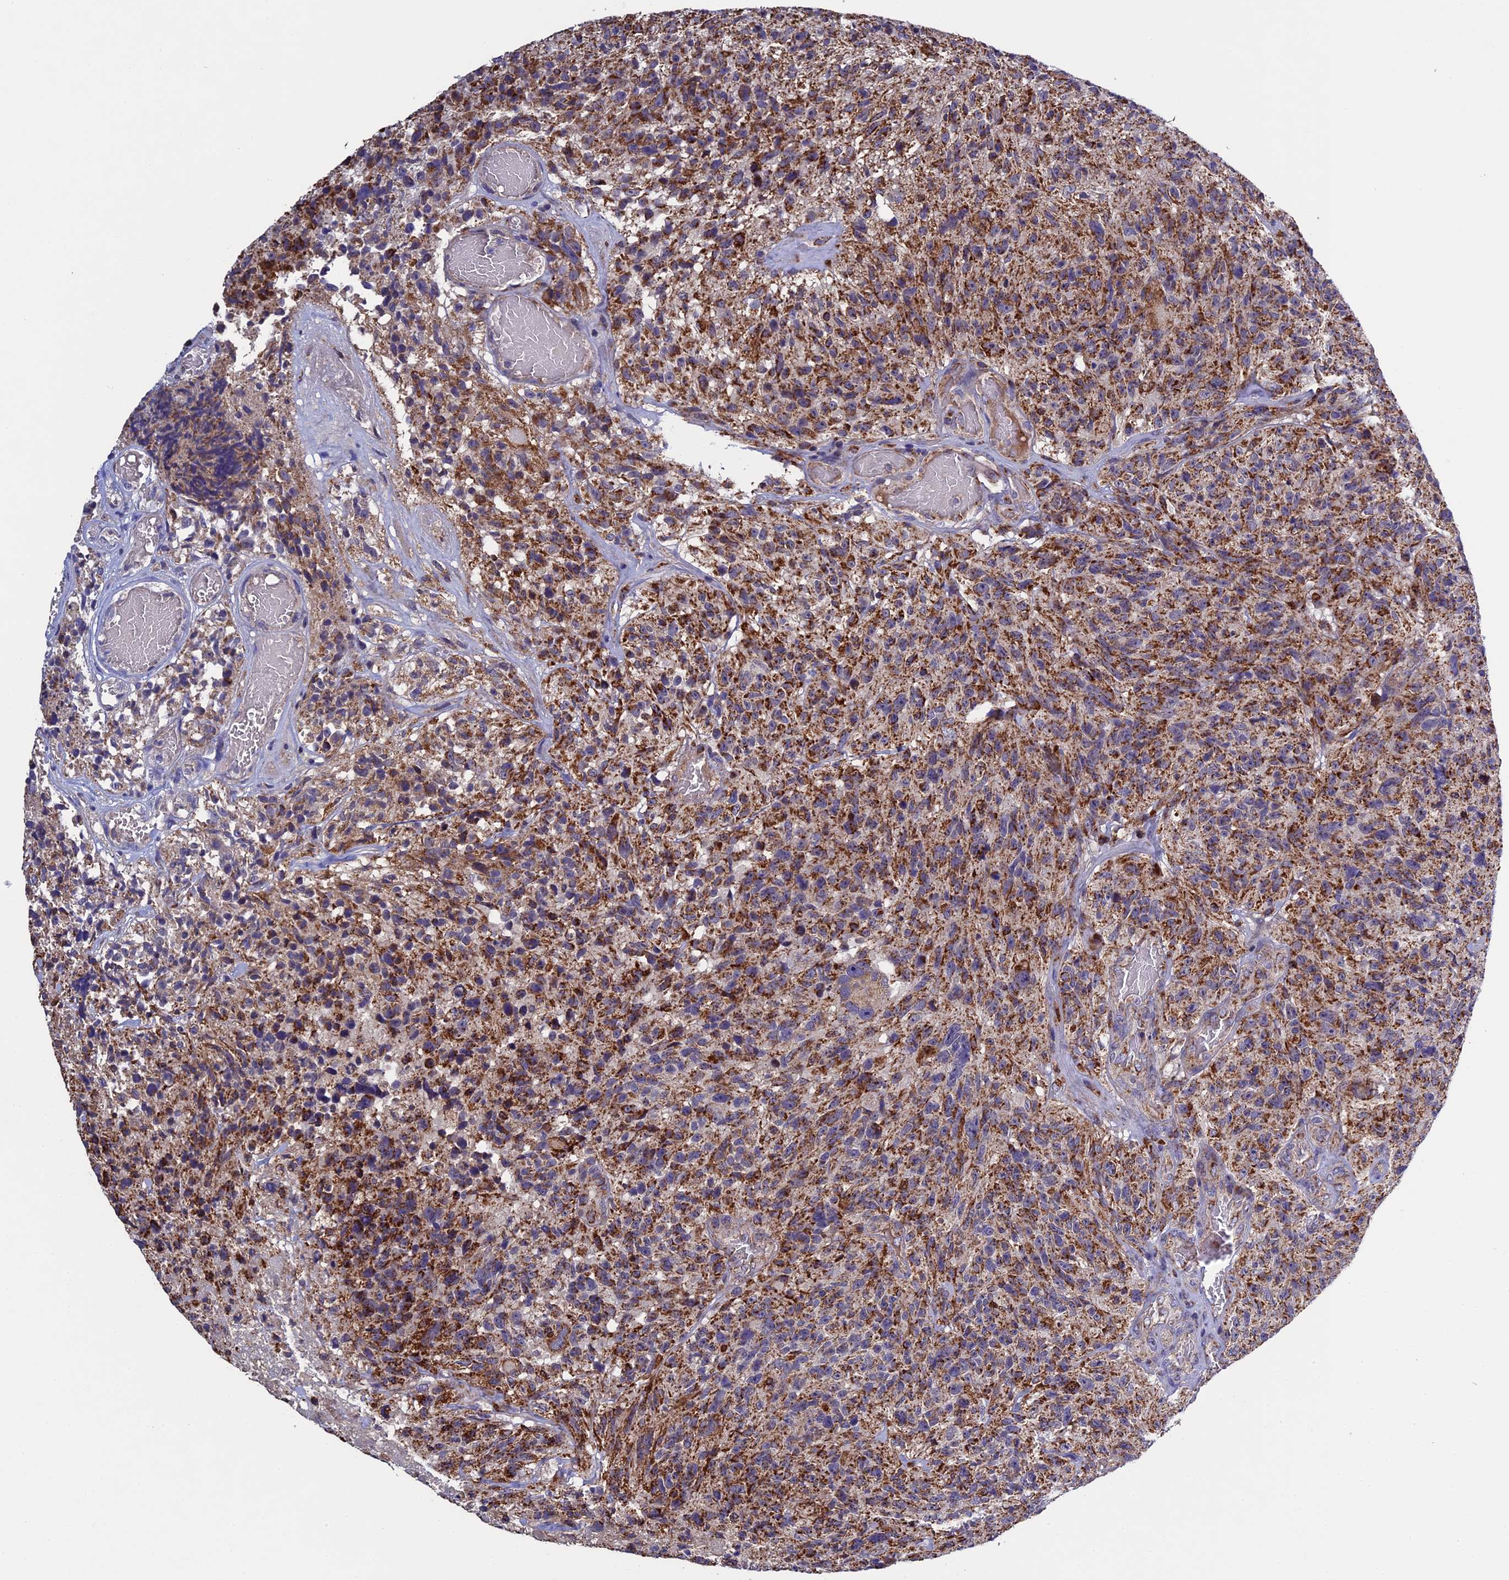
{"staining": {"intensity": "moderate", "quantity": ">75%", "location": "cytoplasmic/membranous"}, "tissue": "glioma", "cell_type": "Tumor cells", "image_type": "cancer", "snomed": [{"axis": "morphology", "description": "Glioma, malignant, High grade"}, {"axis": "topography", "description": "Brain"}], "caption": "Immunohistochemical staining of human glioma reveals medium levels of moderate cytoplasmic/membranous protein positivity in approximately >75% of tumor cells. (Brightfield microscopy of DAB IHC at high magnification).", "gene": "RNF17", "patient": {"sex": "male", "age": 69}}